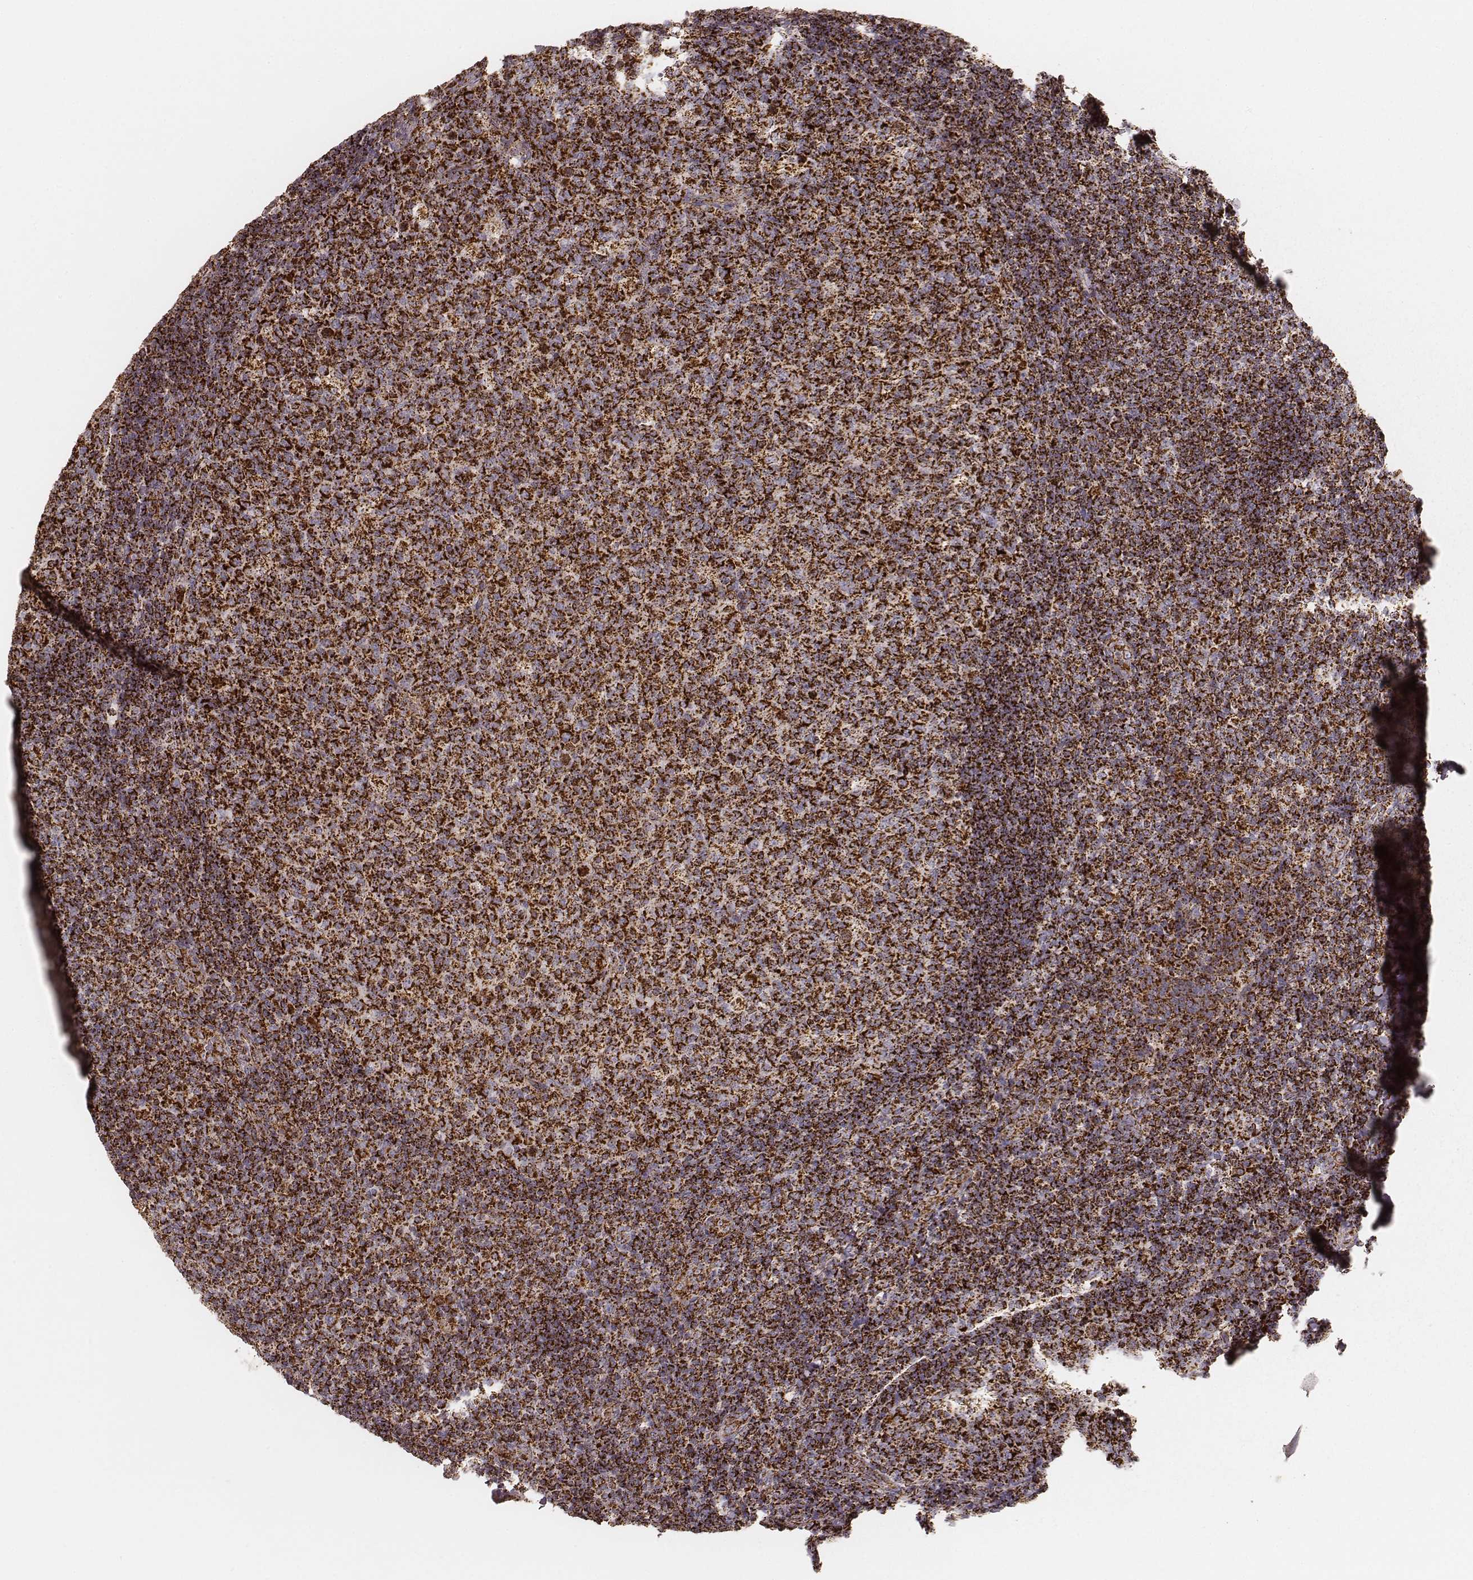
{"staining": {"intensity": "strong", "quantity": ">75%", "location": "cytoplasmic/membranous"}, "tissue": "tonsil", "cell_type": "Germinal center cells", "image_type": "normal", "snomed": [{"axis": "morphology", "description": "Normal tissue, NOS"}, {"axis": "topography", "description": "Tonsil"}], "caption": "This histopathology image demonstrates IHC staining of normal tonsil, with high strong cytoplasmic/membranous expression in about >75% of germinal center cells.", "gene": "CS", "patient": {"sex": "male", "age": 17}}